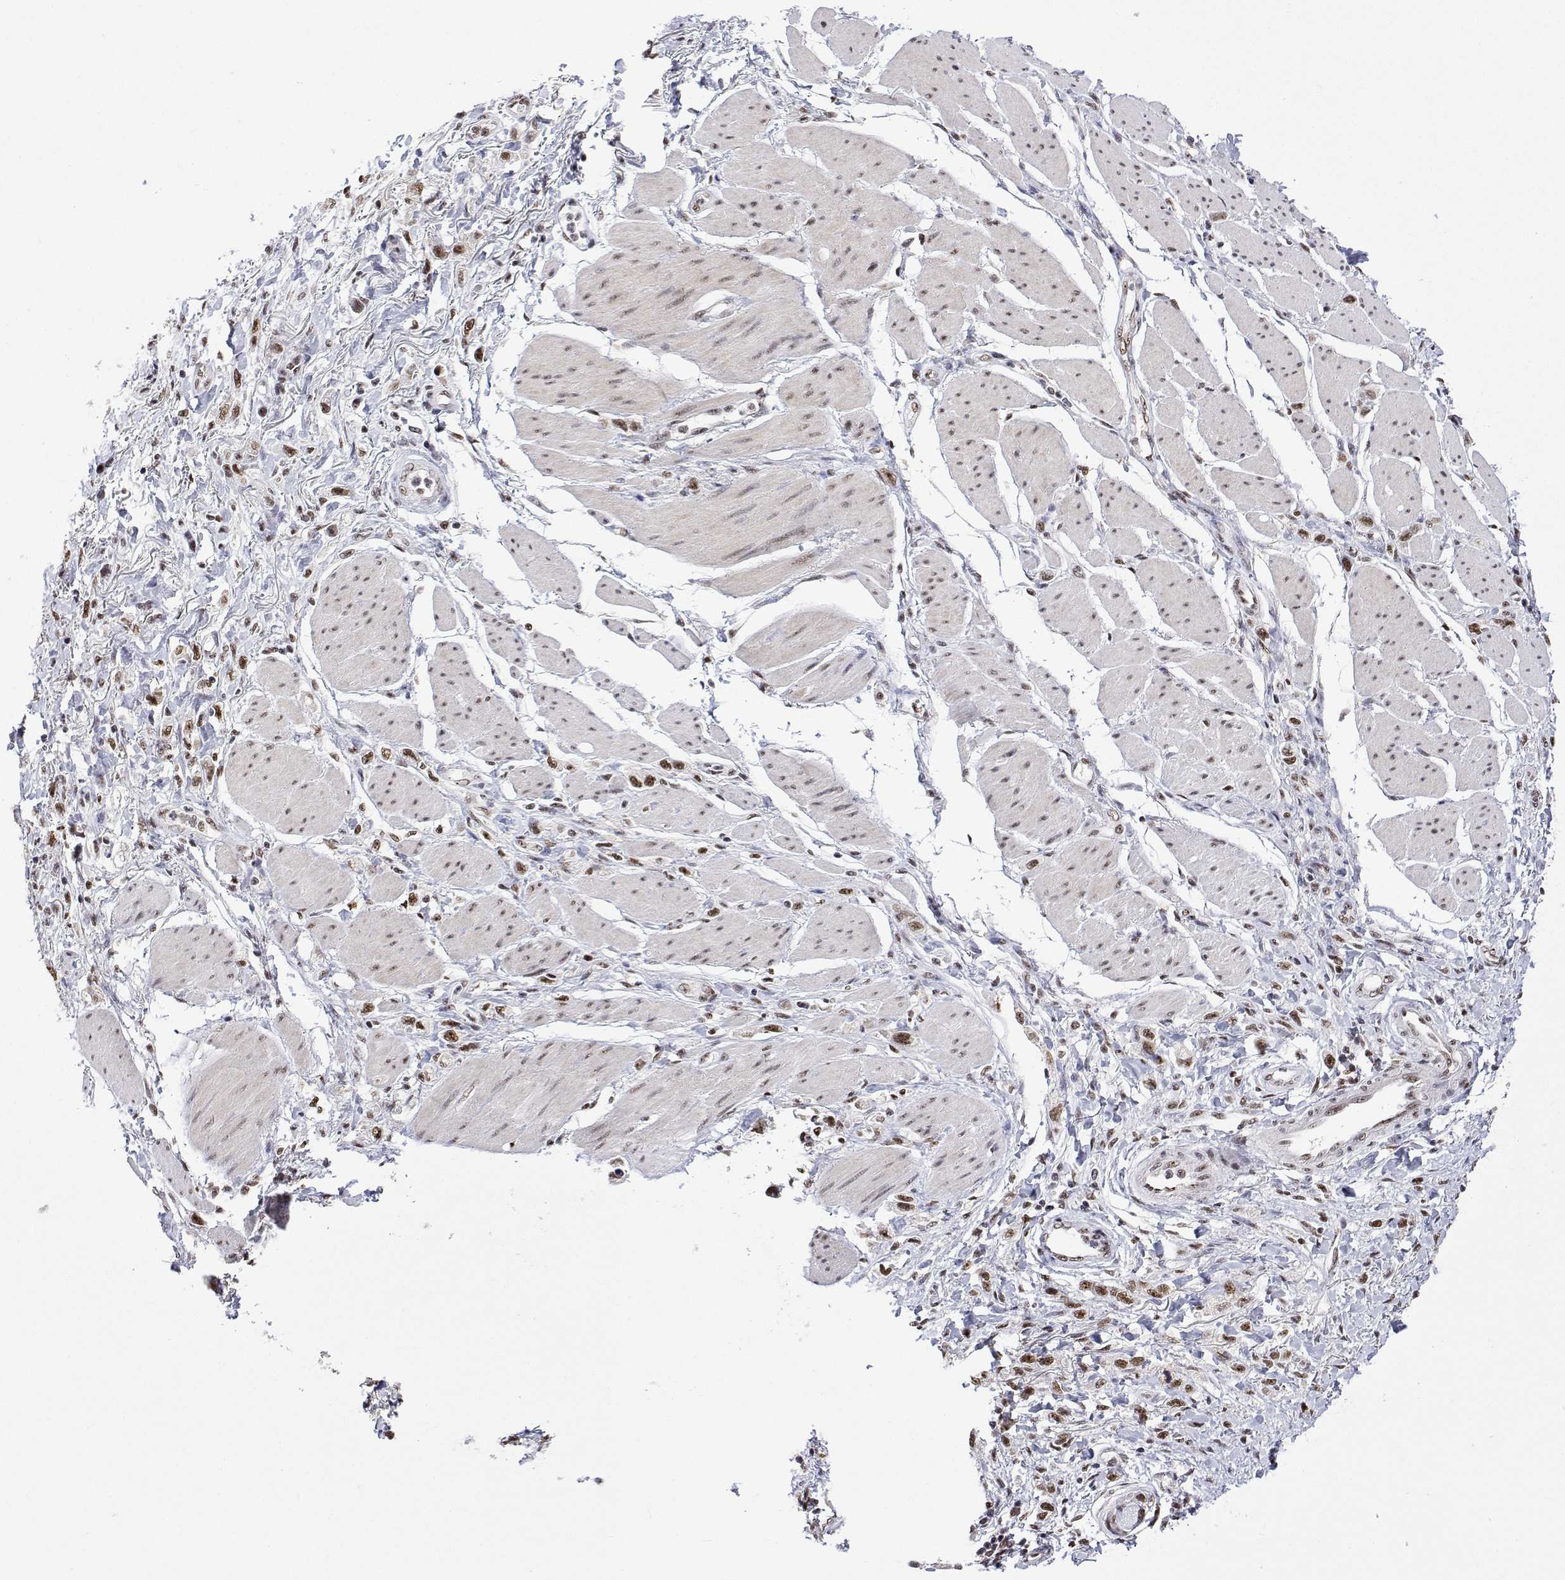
{"staining": {"intensity": "moderate", "quantity": ">75%", "location": "nuclear"}, "tissue": "stomach cancer", "cell_type": "Tumor cells", "image_type": "cancer", "snomed": [{"axis": "morphology", "description": "Adenocarcinoma, NOS"}, {"axis": "topography", "description": "Stomach"}], "caption": "Immunohistochemistry of human stomach cancer (adenocarcinoma) exhibits medium levels of moderate nuclear expression in about >75% of tumor cells.", "gene": "ADAR", "patient": {"sex": "female", "age": 65}}